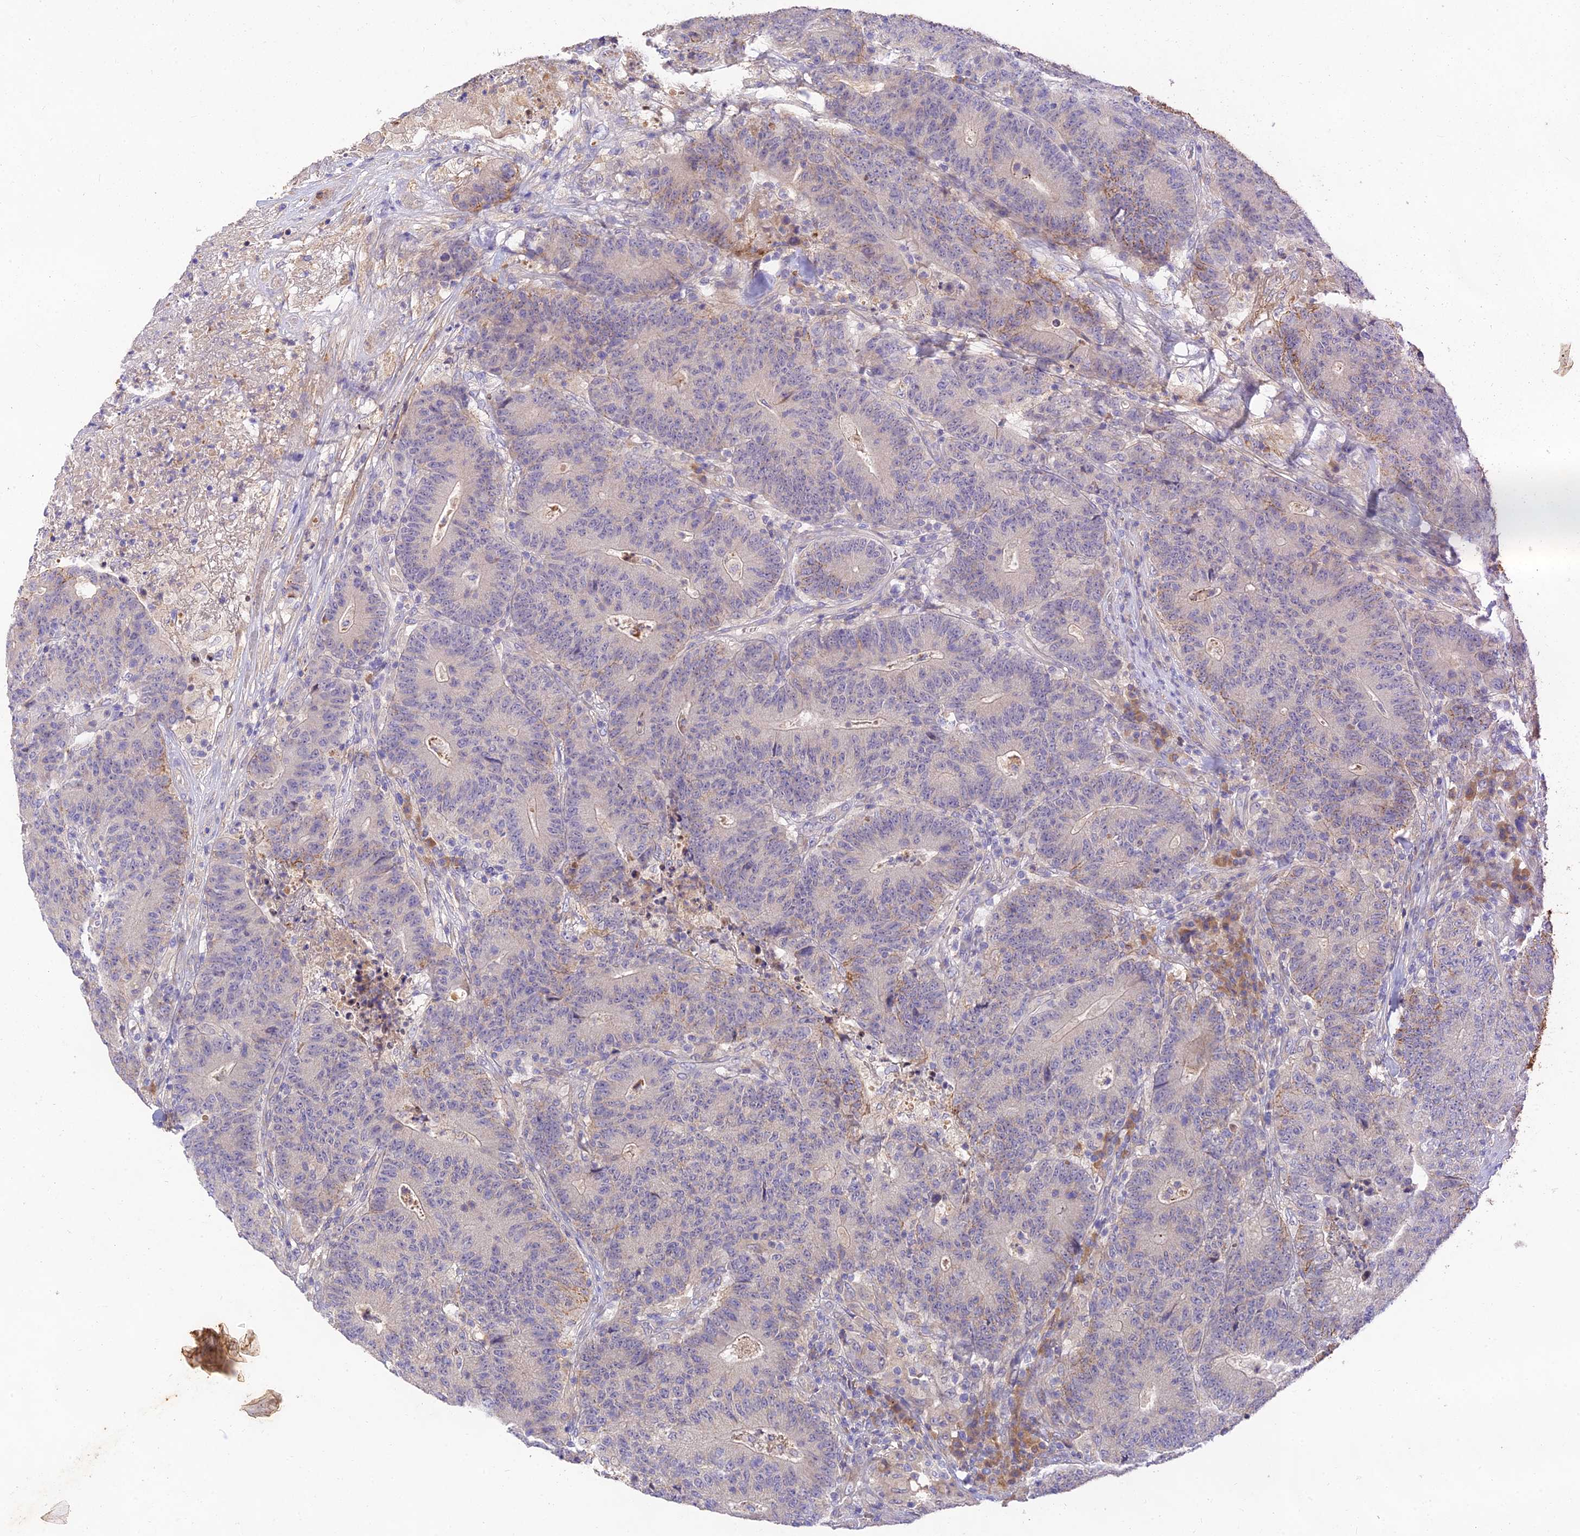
{"staining": {"intensity": "negative", "quantity": "none", "location": "none"}, "tissue": "colorectal cancer", "cell_type": "Tumor cells", "image_type": "cancer", "snomed": [{"axis": "morphology", "description": "Adenocarcinoma, NOS"}, {"axis": "topography", "description": "Colon"}], "caption": "Adenocarcinoma (colorectal) was stained to show a protein in brown. There is no significant positivity in tumor cells. (Stains: DAB immunohistochemistry (IHC) with hematoxylin counter stain, Microscopy: brightfield microscopy at high magnification).", "gene": "ACSM5", "patient": {"sex": "female", "age": 75}}